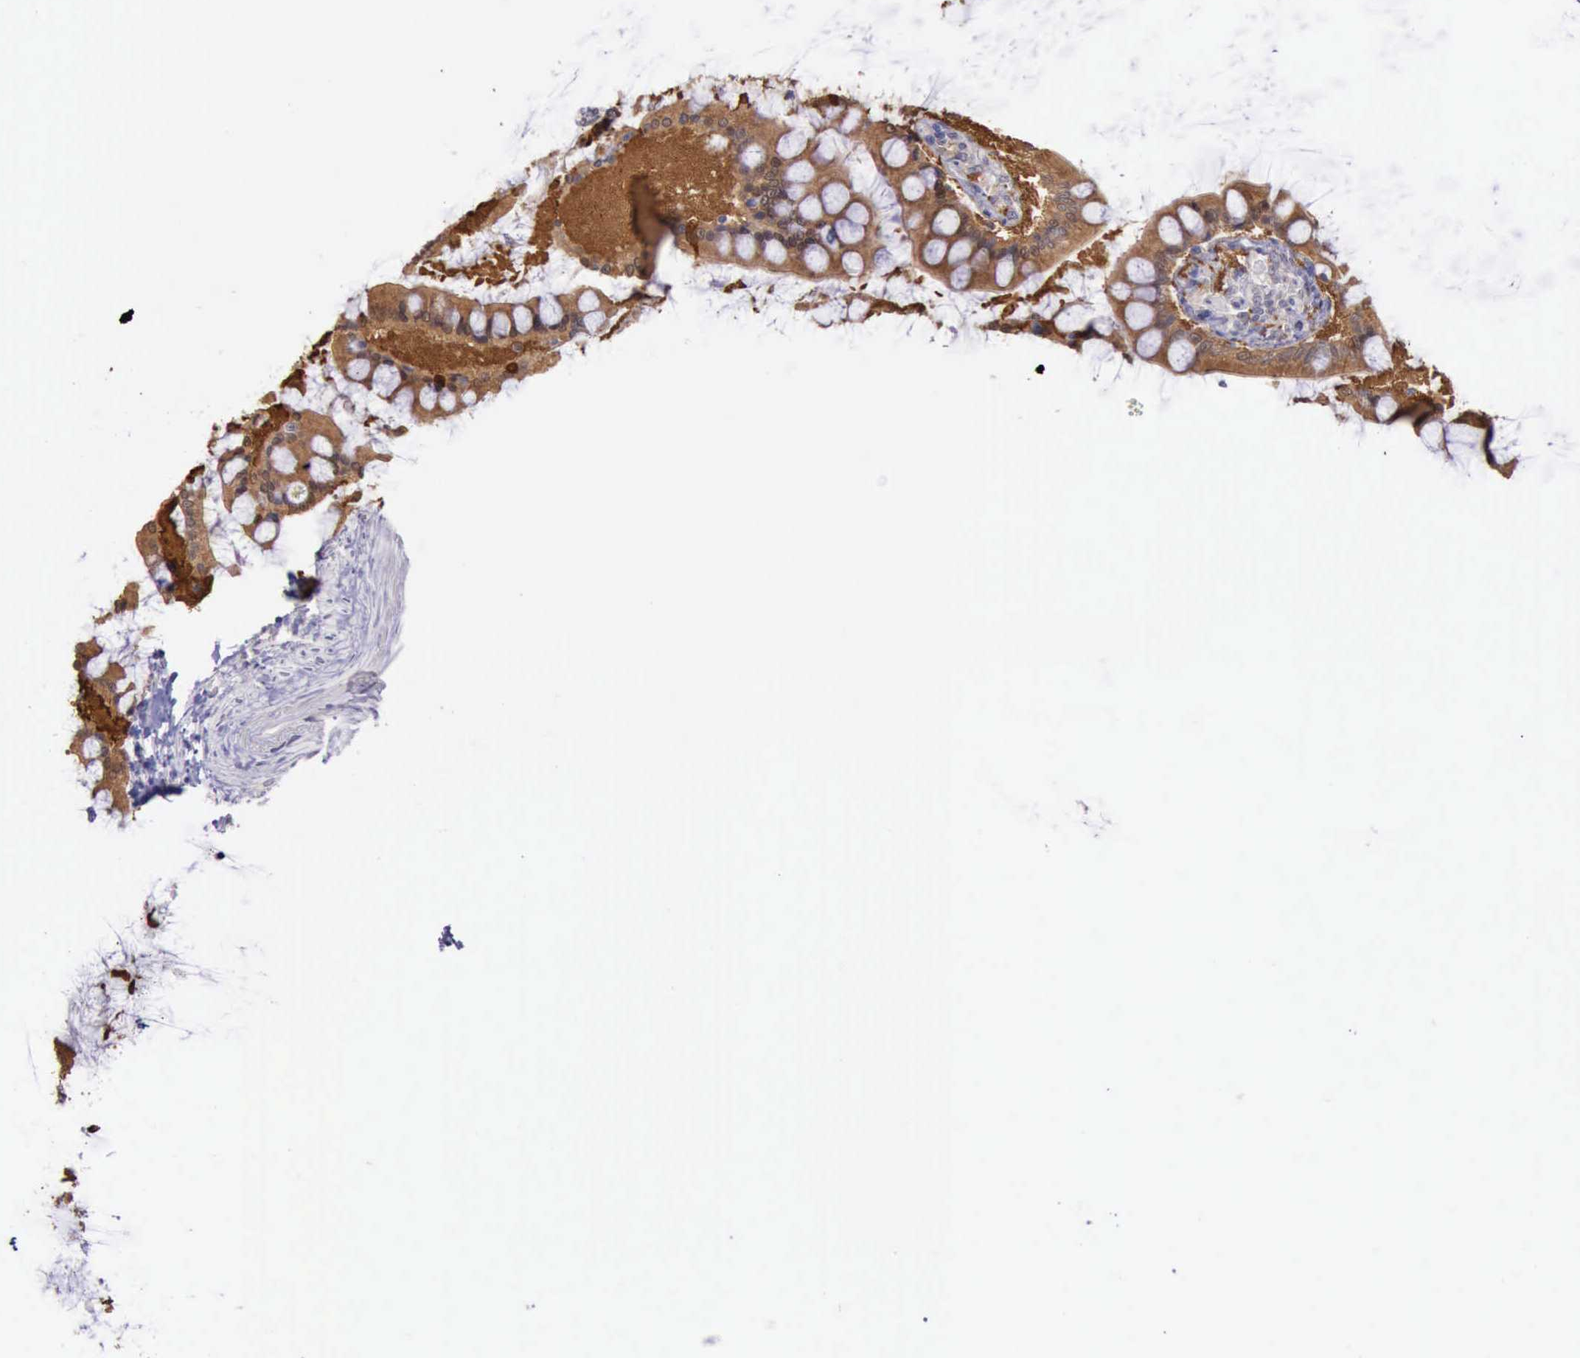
{"staining": {"intensity": "moderate", "quantity": ">75%", "location": "cytoplasmic/membranous"}, "tissue": "gallbladder", "cell_type": "Glandular cells", "image_type": "normal", "snomed": [{"axis": "morphology", "description": "Normal tissue, NOS"}, {"axis": "morphology", "description": "Inflammation, NOS"}, {"axis": "topography", "description": "Gallbladder"}], "caption": "DAB (3,3'-diaminobenzidine) immunohistochemical staining of normal gallbladder exhibits moderate cytoplasmic/membranous protein expression in about >75% of glandular cells. (DAB = brown stain, brightfield microscopy at high magnification).", "gene": "PLEK2", "patient": {"sex": "male", "age": 66}}